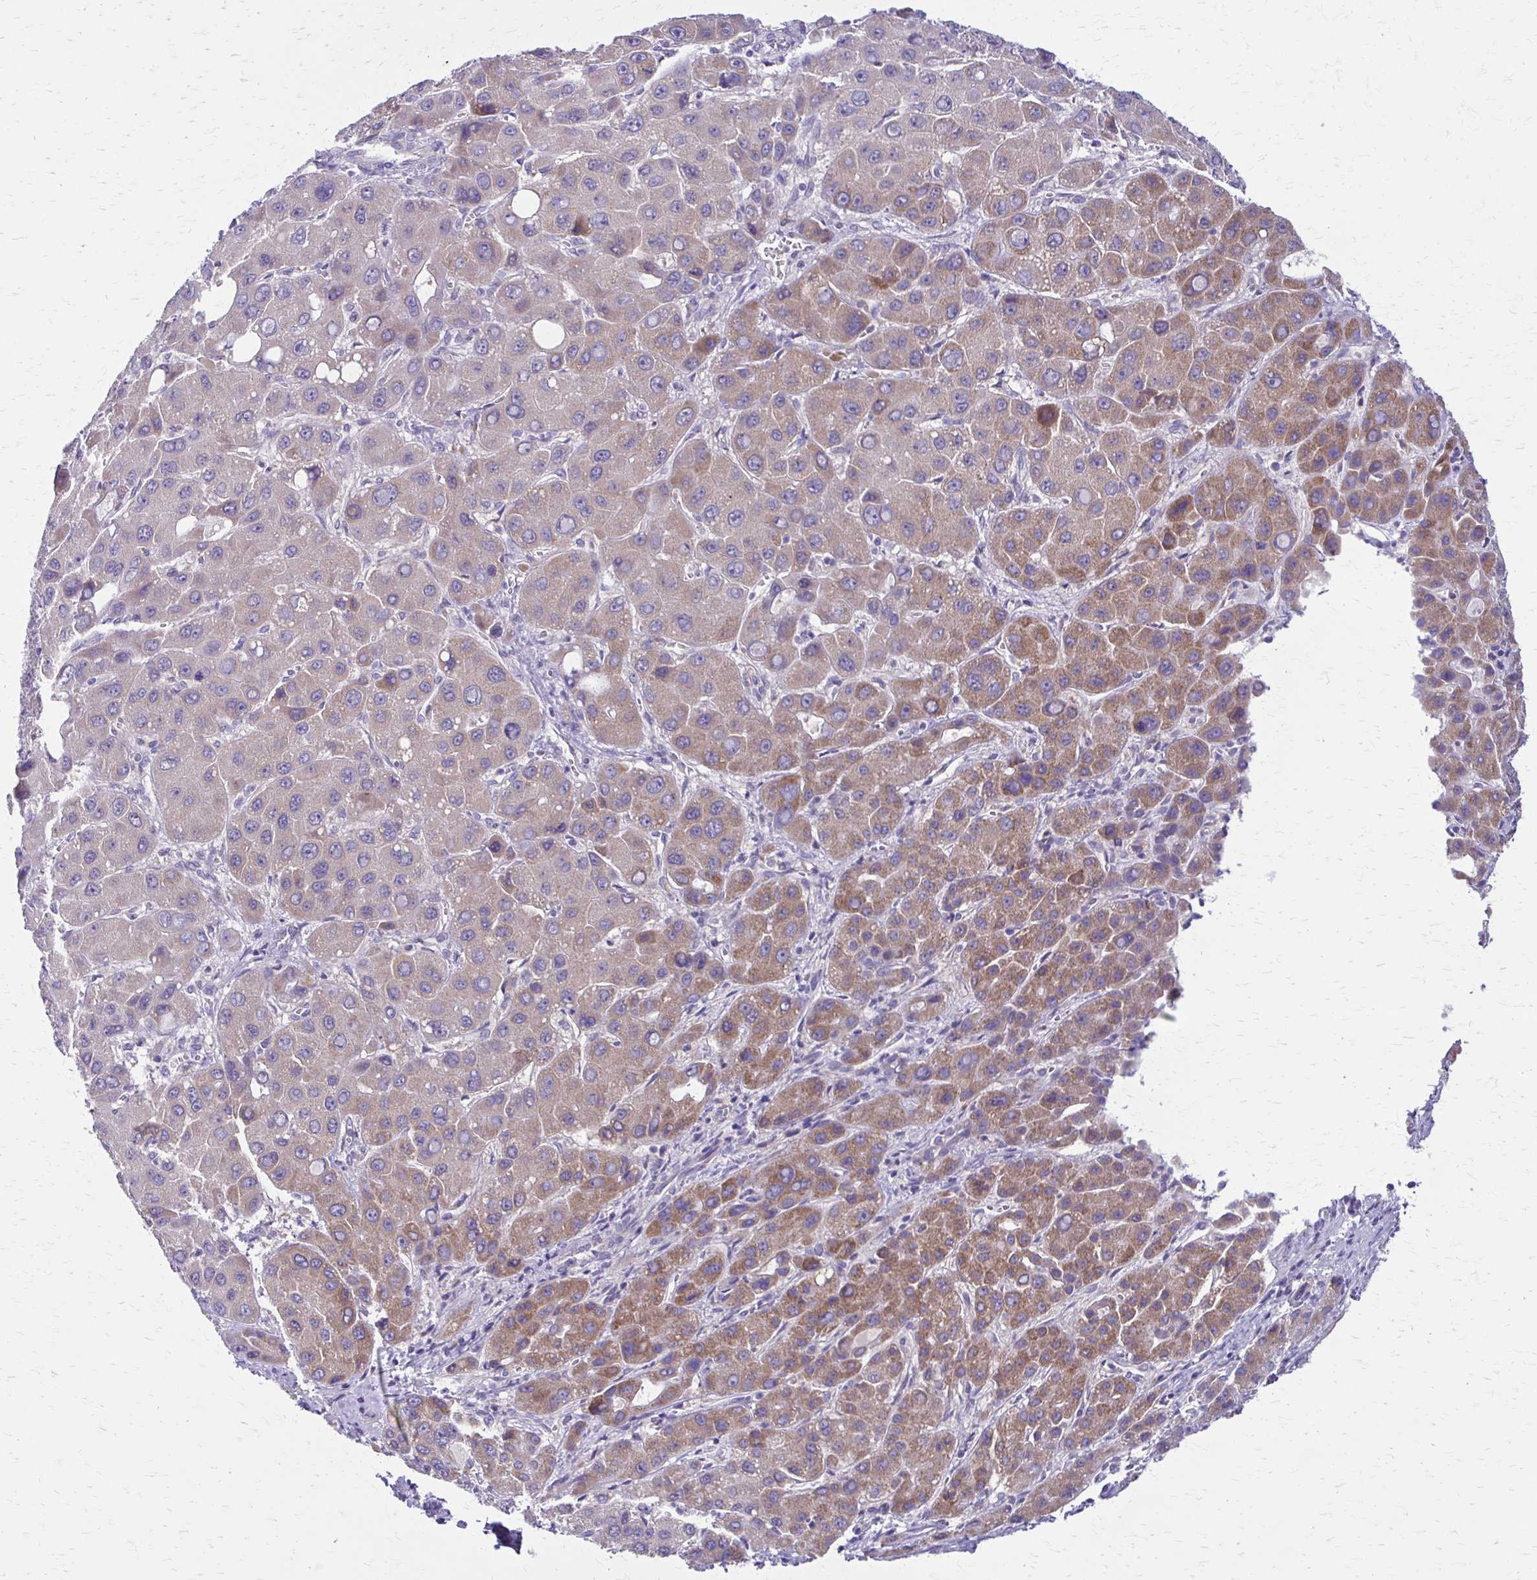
{"staining": {"intensity": "moderate", "quantity": "25%-75%", "location": "cytoplasmic/membranous"}, "tissue": "liver cancer", "cell_type": "Tumor cells", "image_type": "cancer", "snomed": [{"axis": "morphology", "description": "Carcinoma, Hepatocellular, NOS"}, {"axis": "topography", "description": "Liver"}], "caption": "Tumor cells demonstrate medium levels of moderate cytoplasmic/membranous positivity in about 25%-75% of cells in liver cancer.", "gene": "SAMD13", "patient": {"sex": "male", "age": 55}}